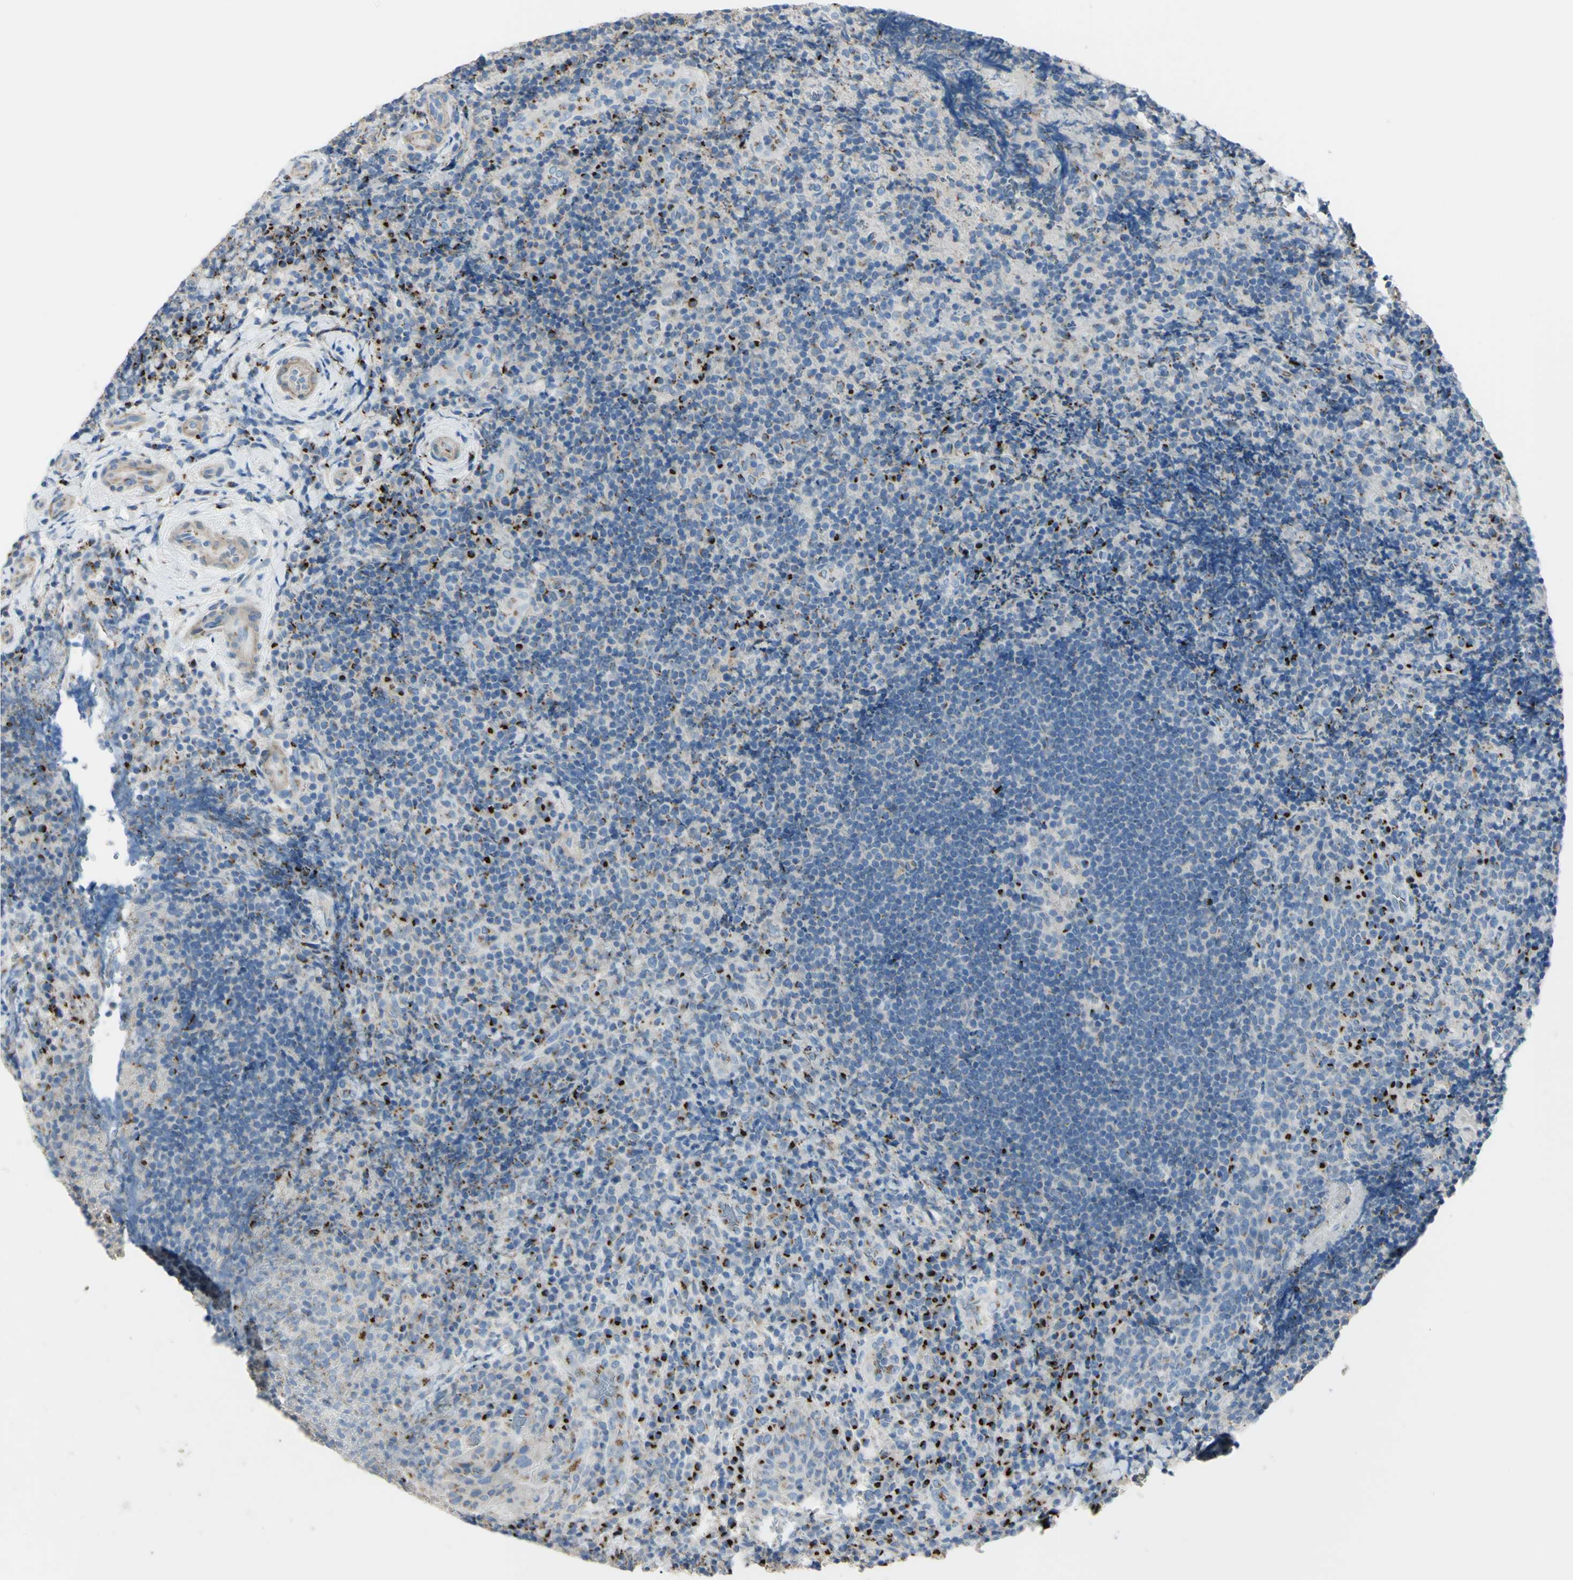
{"staining": {"intensity": "strong", "quantity": "<25%", "location": "cytoplasmic/membranous"}, "tissue": "lymphoma", "cell_type": "Tumor cells", "image_type": "cancer", "snomed": [{"axis": "morphology", "description": "Malignant lymphoma, non-Hodgkin's type, High grade"}, {"axis": "topography", "description": "Tonsil"}], "caption": "Immunohistochemical staining of human high-grade malignant lymphoma, non-Hodgkin's type reveals strong cytoplasmic/membranous protein staining in about <25% of tumor cells.", "gene": "B4GALT3", "patient": {"sex": "female", "age": 36}}